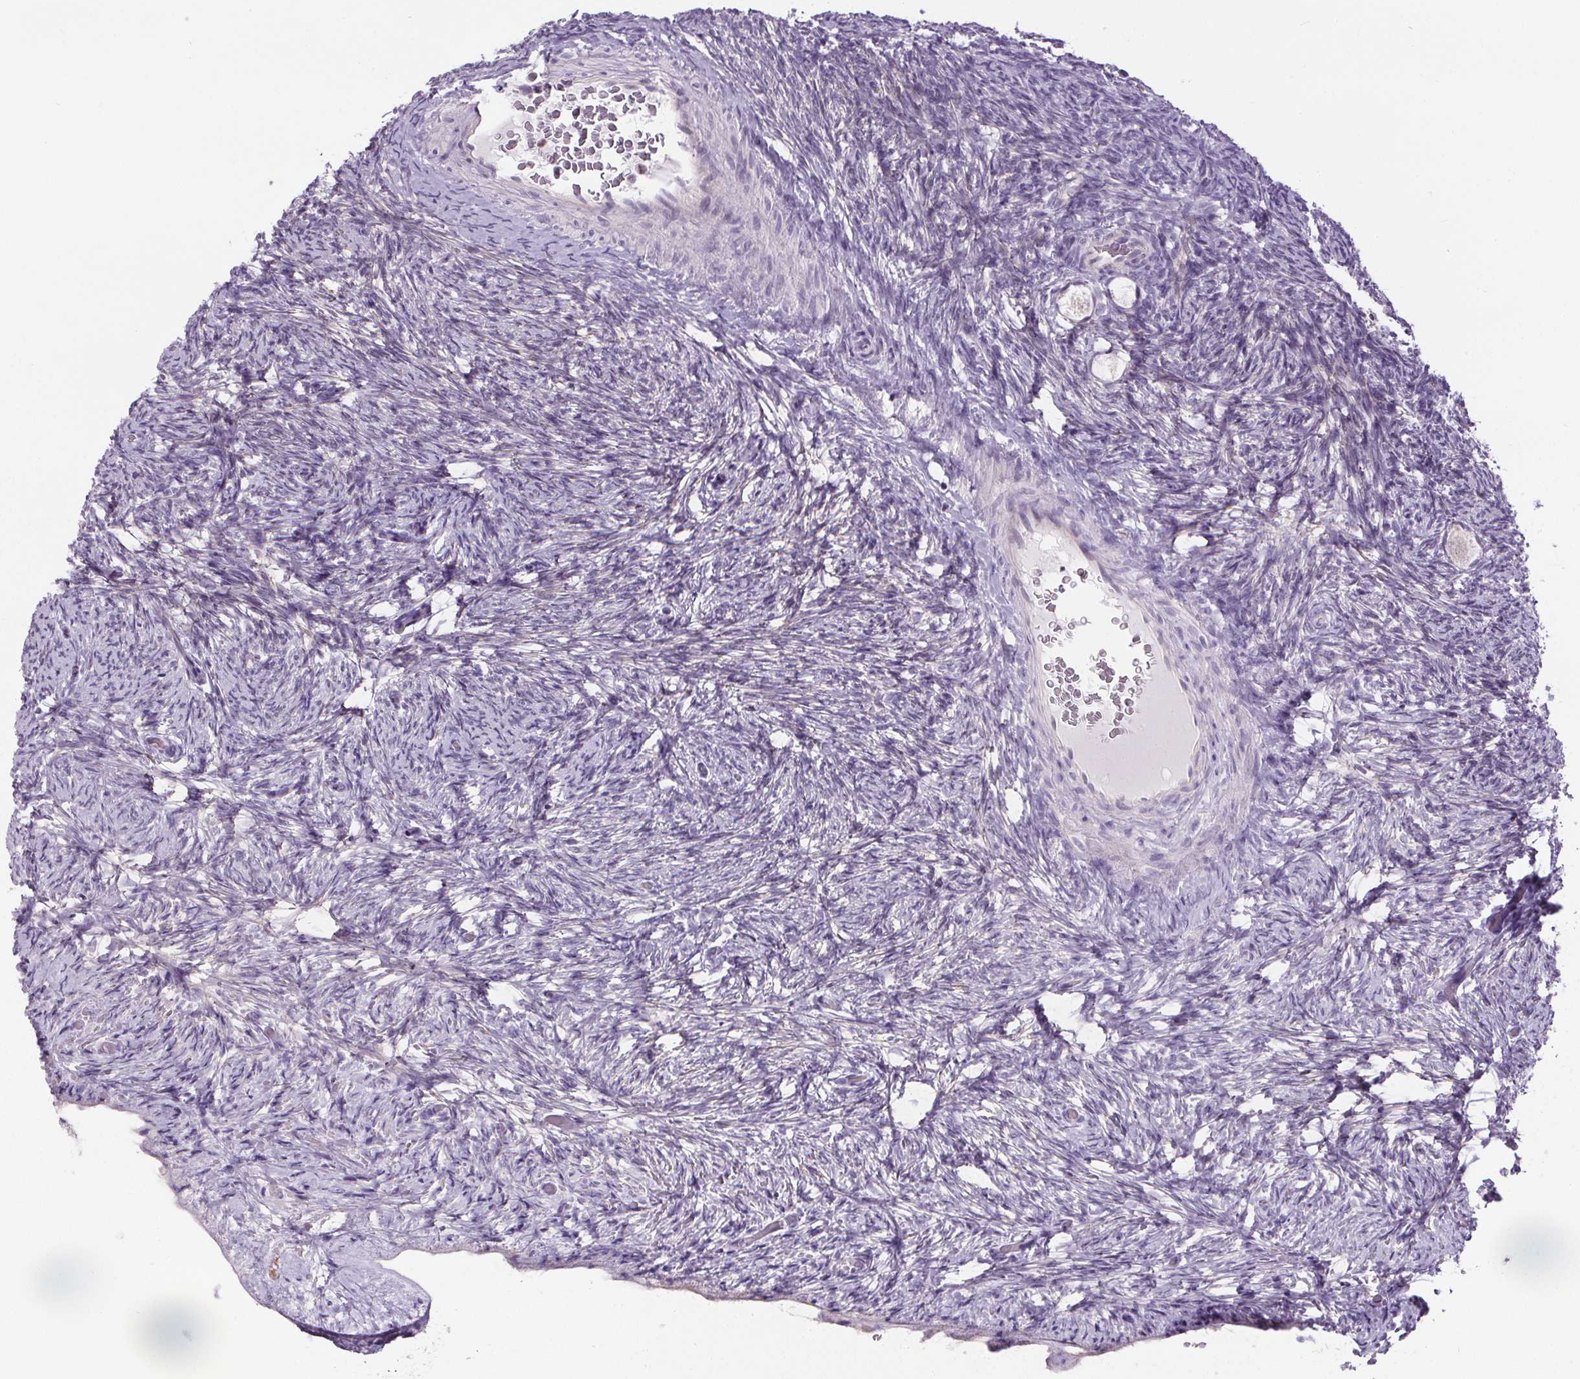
{"staining": {"intensity": "negative", "quantity": "none", "location": "none"}, "tissue": "ovary", "cell_type": "Follicle cells", "image_type": "normal", "snomed": [{"axis": "morphology", "description": "Normal tissue, NOS"}, {"axis": "topography", "description": "Ovary"}], "caption": "This is an IHC image of unremarkable human ovary. There is no staining in follicle cells.", "gene": "TMEM240", "patient": {"sex": "female", "age": 34}}